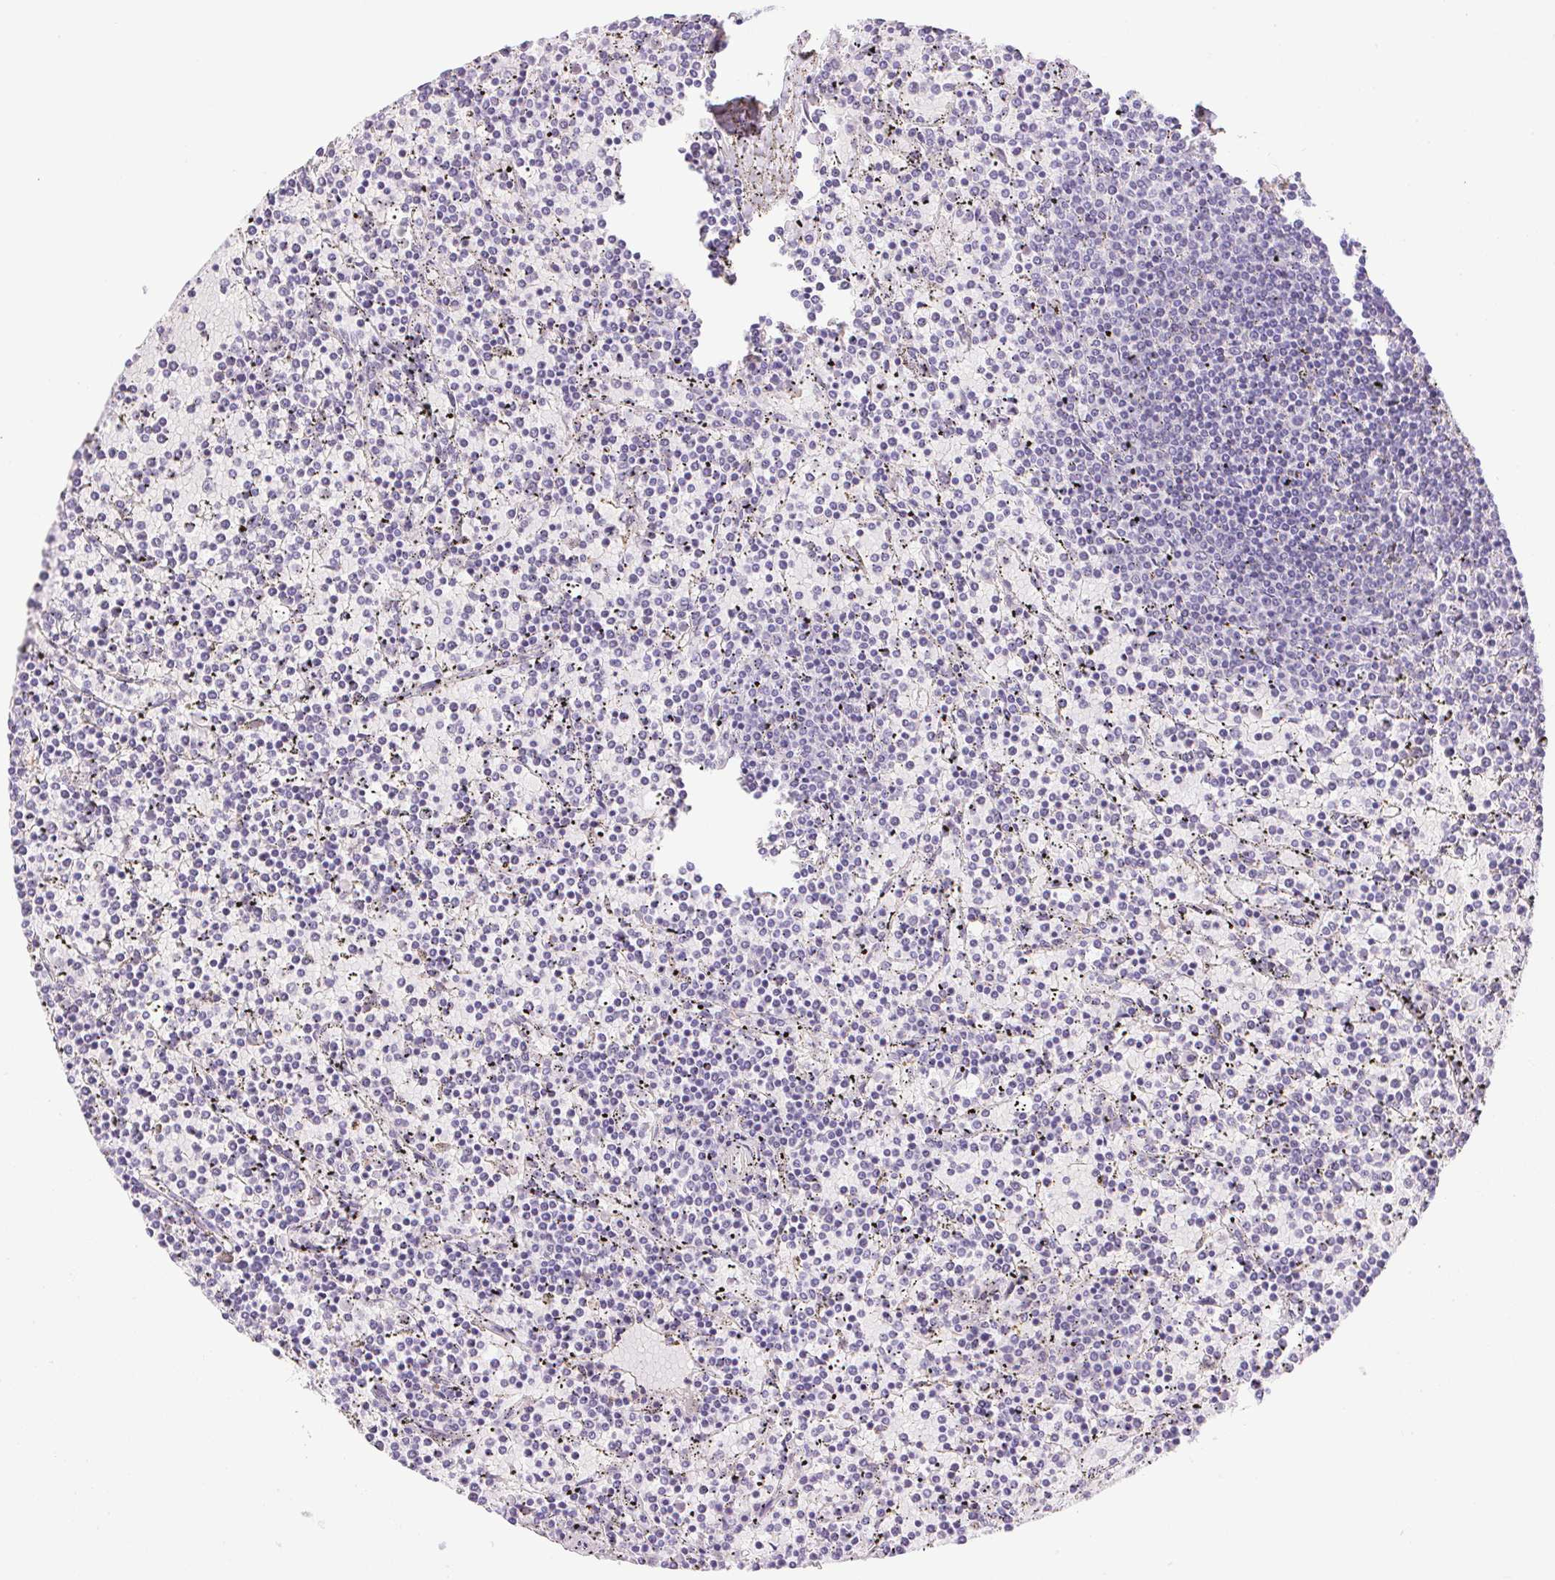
{"staining": {"intensity": "negative", "quantity": "none", "location": "none"}, "tissue": "lymphoma", "cell_type": "Tumor cells", "image_type": "cancer", "snomed": [{"axis": "morphology", "description": "Malignant lymphoma, non-Hodgkin's type, Low grade"}, {"axis": "topography", "description": "Spleen"}], "caption": "IHC image of human lymphoma stained for a protein (brown), which shows no positivity in tumor cells. The staining was performed using DAB (3,3'-diaminobenzidine) to visualize the protein expression in brown, while the nuclei were stained in blue with hematoxylin (Magnification: 20x).", "gene": "PRL", "patient": {"sex": "female", "age": 77}}